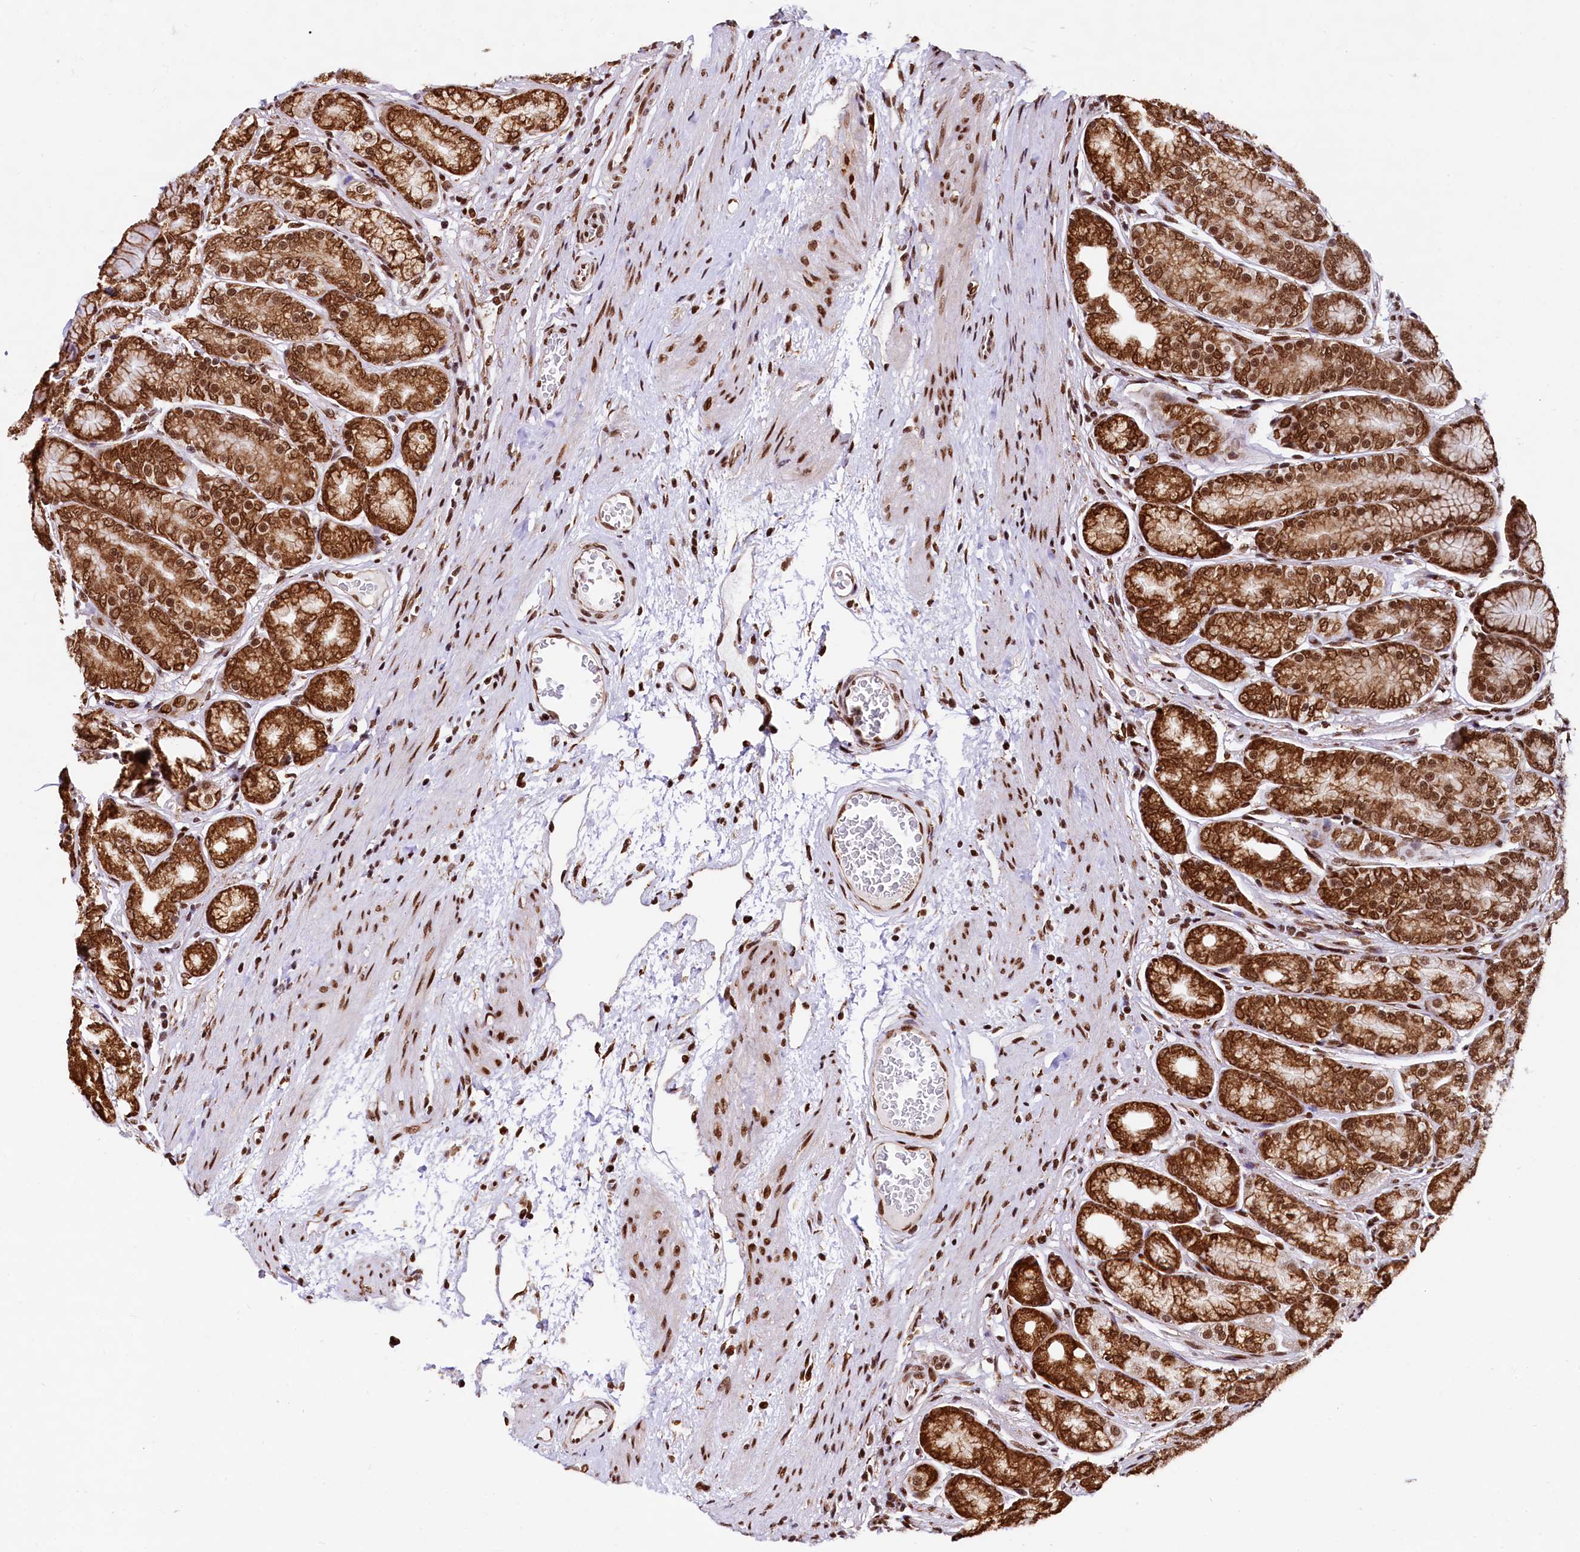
{"staining": {"intensity": "strong", "quantity": ">75%", "location": "cytoplasmic/membranous,nuclear"}, "tissue": "stomach", "cell_type": "Glandular cells", "image_type": "normal", "snomed": [{"axis": "morphology", "description": "Normal tissue, NOS"}, {"axis": "morphology", "description": "Adenocarcinoma, NOS"}, {"axis": "morphology", "description": "Adenocarcinoma, High grade"}, {"axis": "topography", "description": "Stomach, upper"}, {"axis": "topography", "description": "Stomach"}], "caption": "Immunohistochemistry (IHC) of benign stomach reveals high levels of strong cytoplasmic/membranous,nuclear expression in about >75% of glandular cells.", "gene": "PDS5B", "patient": {"sex": "female", "age": 65}}